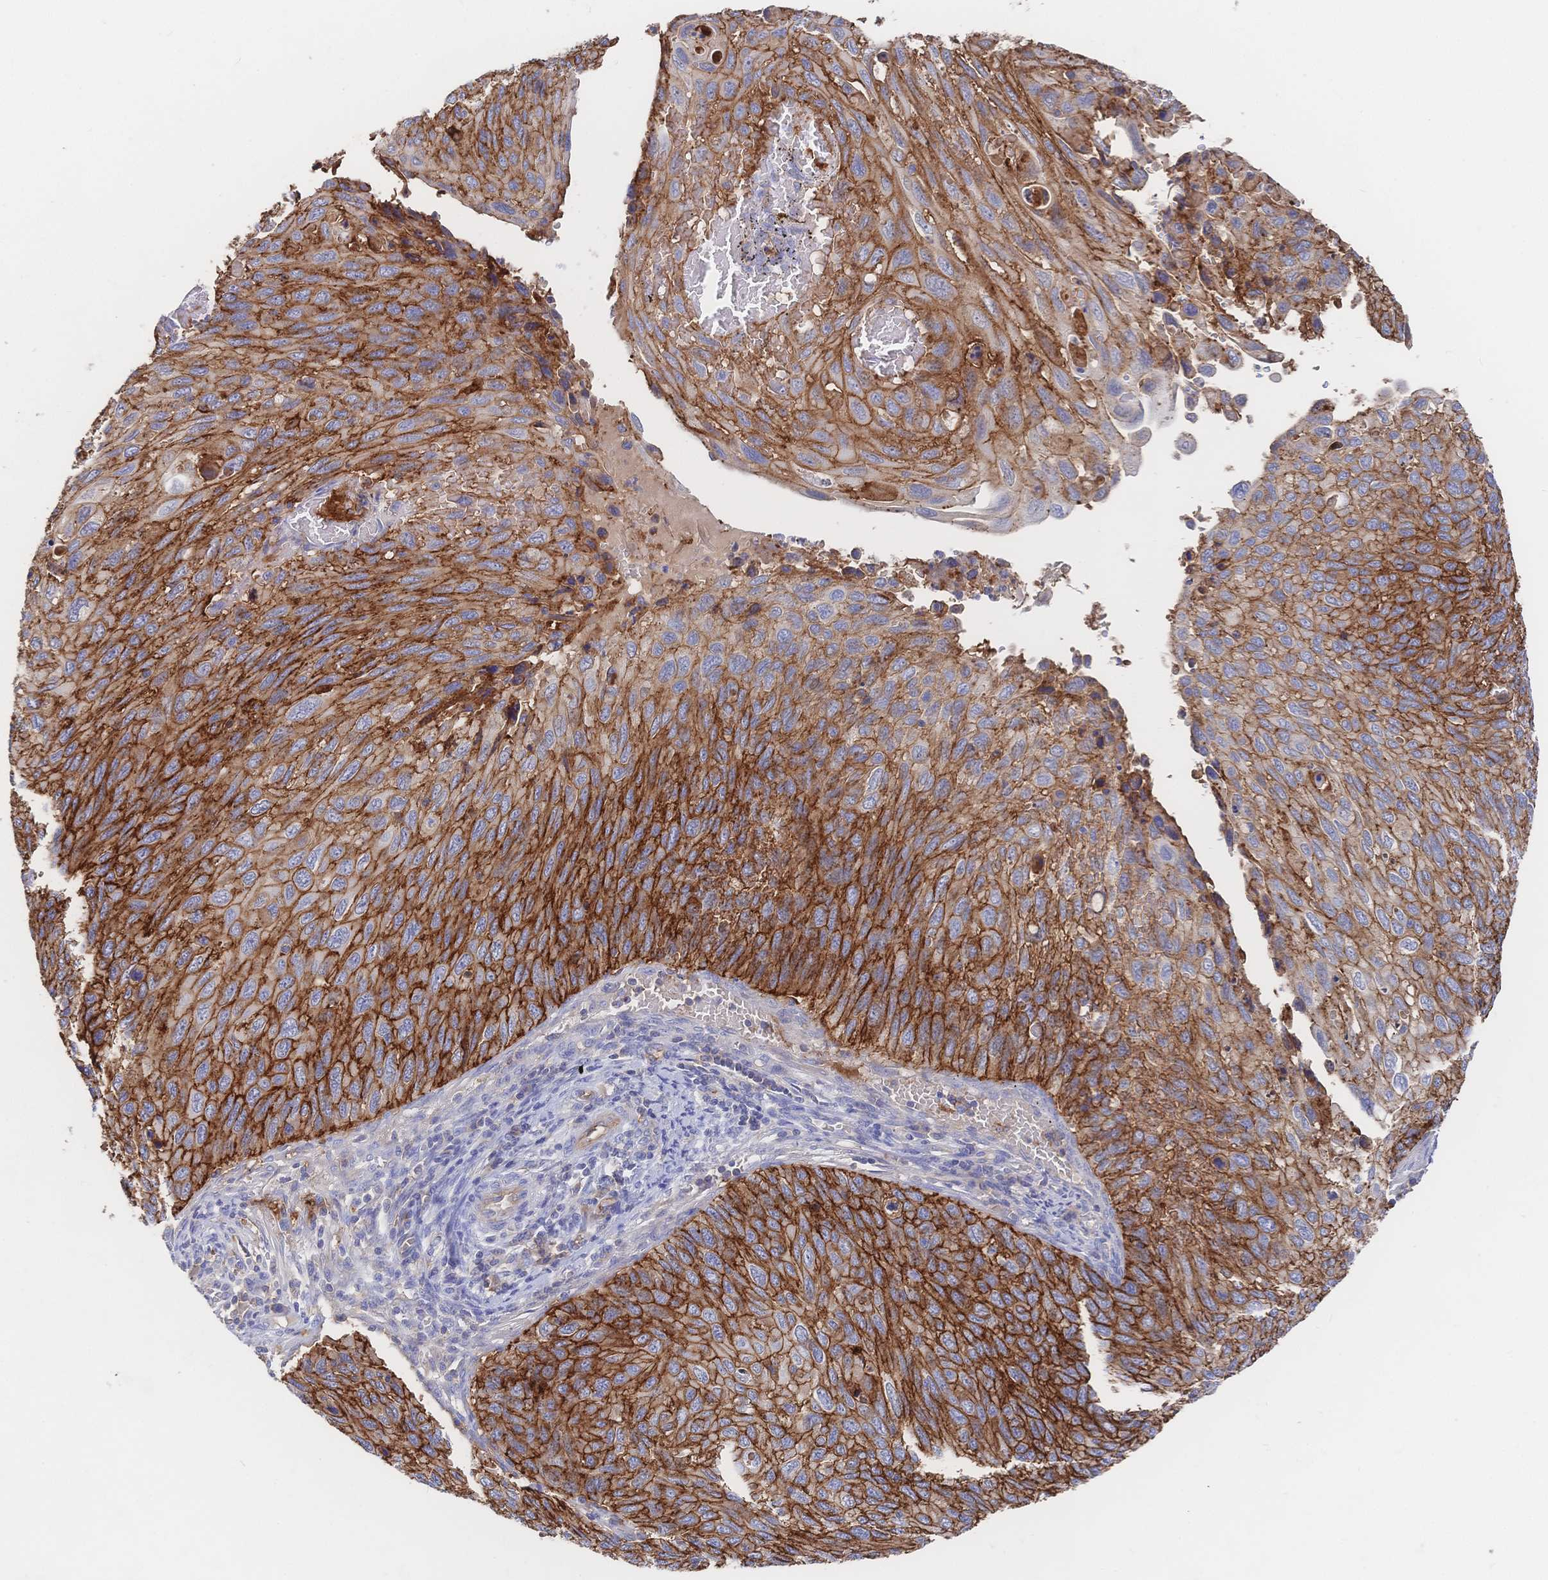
{"staining": {"intensity": "strong", "quantity": ">75%", "location": "cytoplasmic/membranous"}, "tissue": "cervical cancer", "cell_type": "Tumor cells", "image_type": "cancer", "snomed": [{"axis": "morphology", "description": "Squamous cell carcinoma, NOS"}, {"axis": "topography", "description": "Cervix"}], "caption": "High-magnification brightfield microscopy of cervical cancer stained with DAB (3,3'-diaminobenzidine) (brown) and counterstained with hematoxylin (blue). tumor cells exhibit strong cytoplasmic/membranous expression is present in approximately>75% of cells.", "gene": "F11R", "patient": {"sex": "female", "age": 70}}